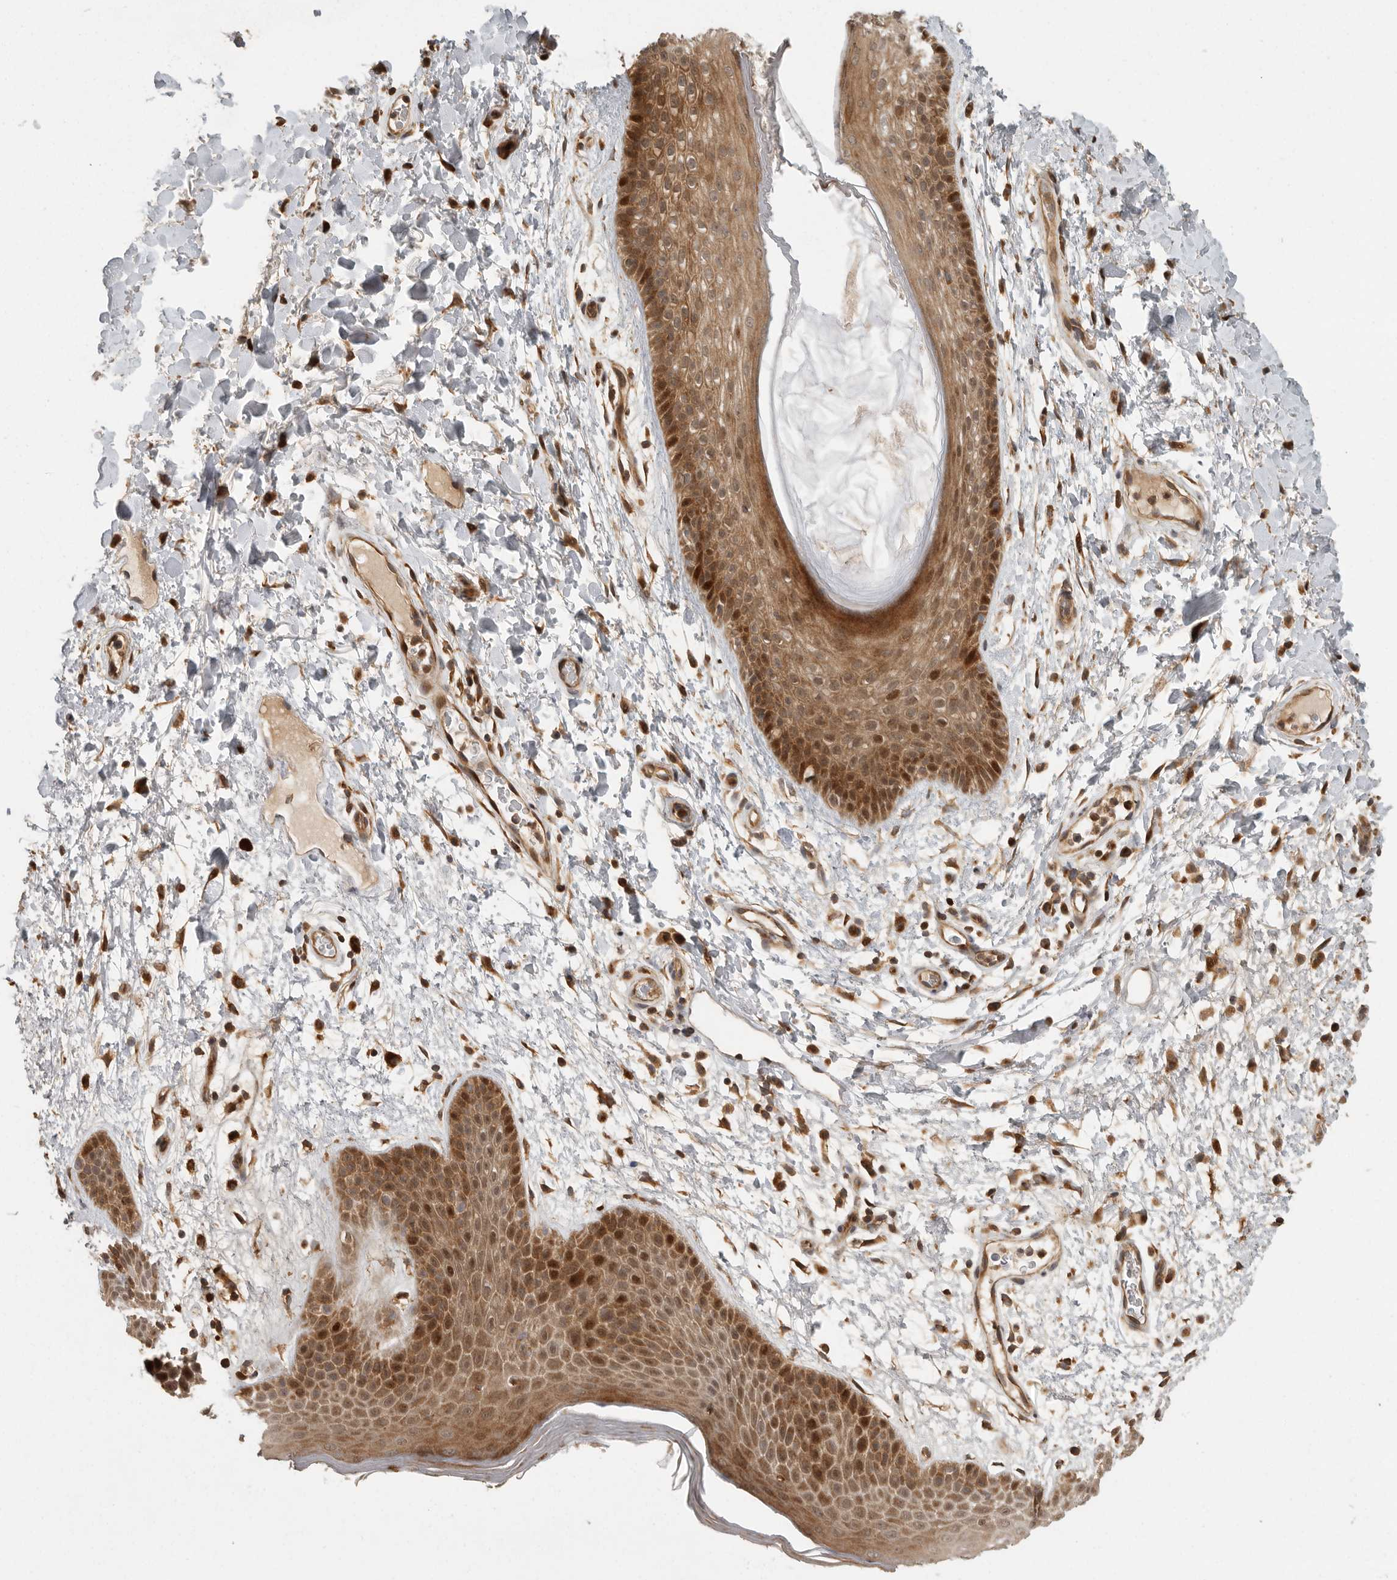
{"staining": {"intensity": "strong", "quantity": "25%-75%", "location": "cytoplasmic/membranous,nuclear"}, "tissue": "skin", "cell_type": "Epidermal cells", "image_type": "normal", "snomed": [{"axis": "morphology", "description": "Normal tissue, NOS"}, {"axis": "topography", "description": "Anal"}], "caption": "A high-resolution image shows IHC staining of benign skin, which reveals strong cytoplasmic/membranous,nuclear expression in approximately 25%-75% of epidermal cells.", "gene": "SWT1", "patient": {"sex": "male", "age": 74}}